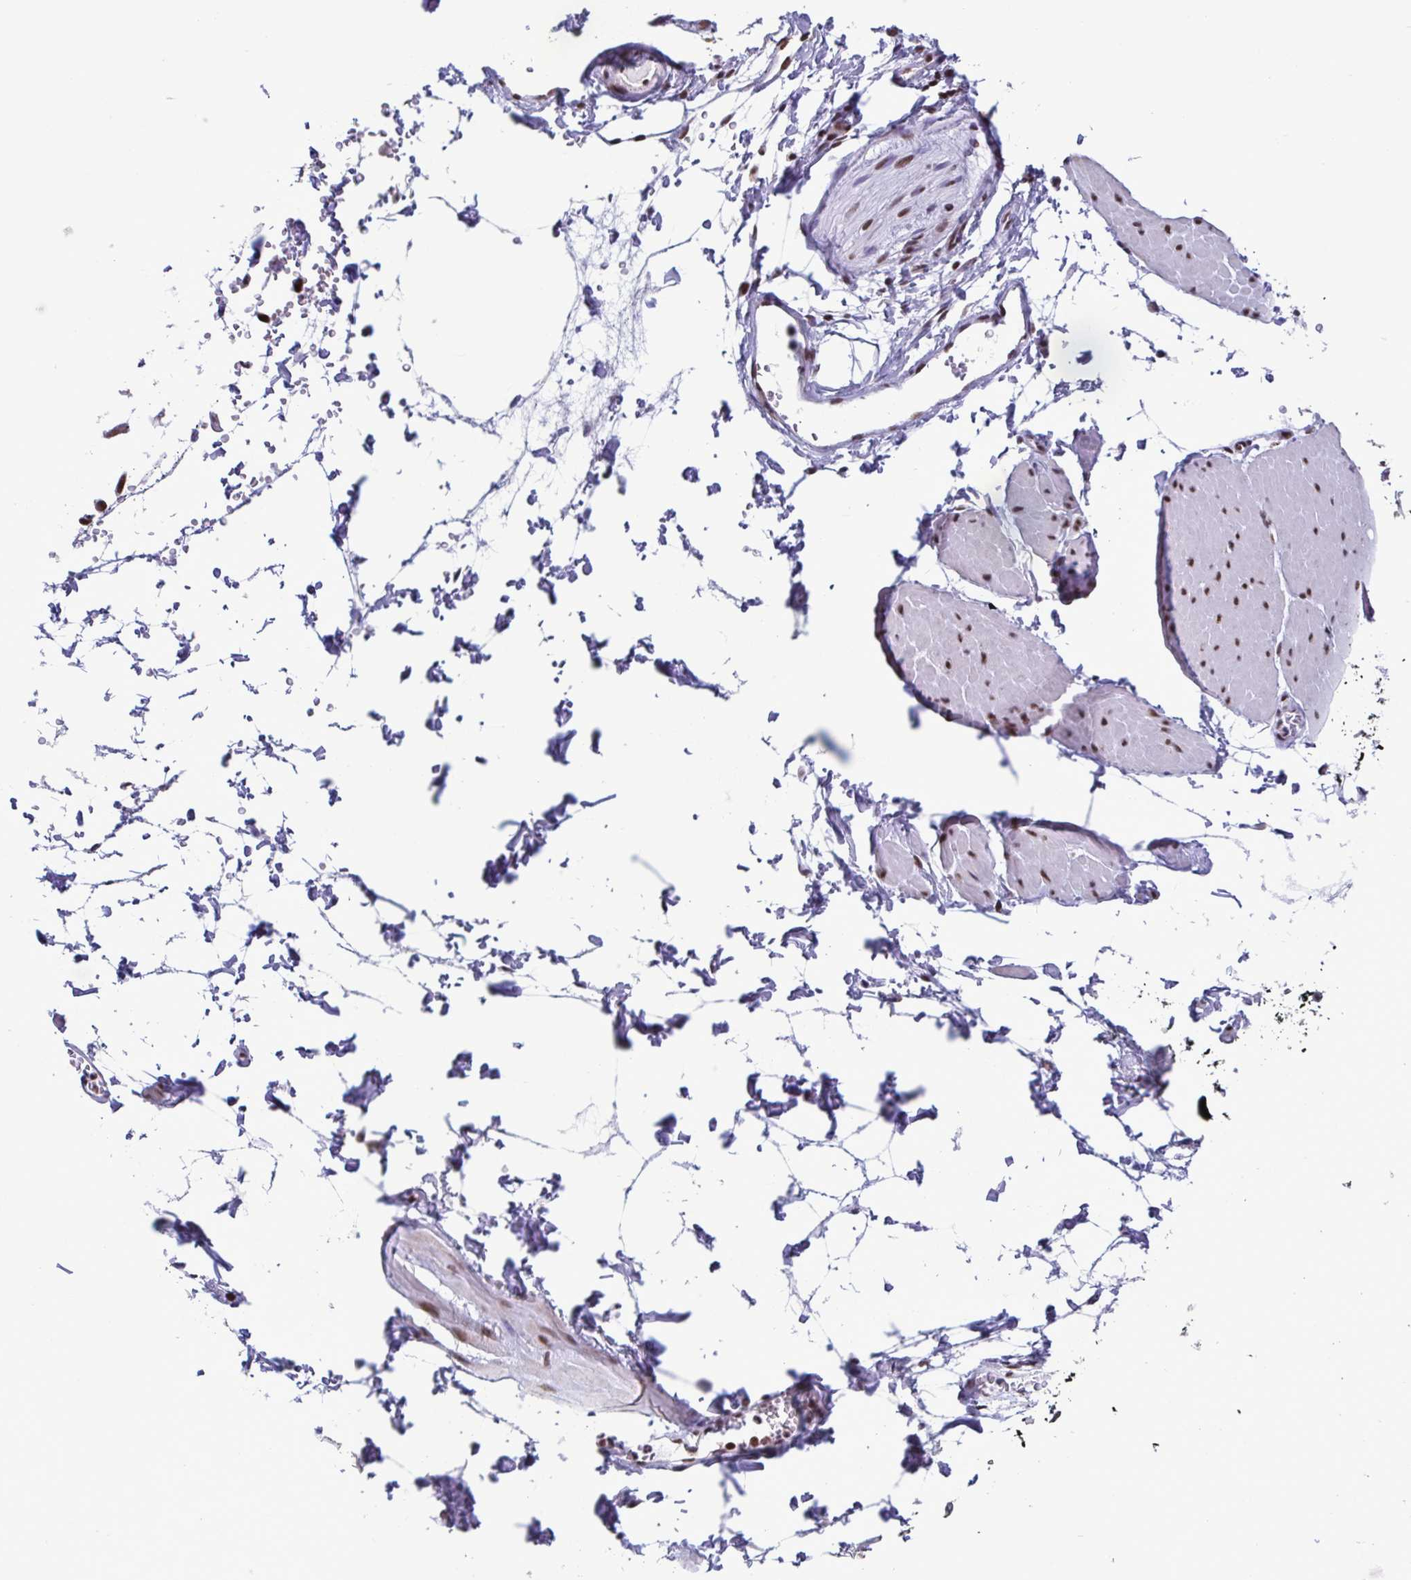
{"staining": {"intensity": "negative", "quantity": "none", "location": "none"}, "tissue": "adipose tissue", "cell_type": "Adipocytes", "image_type": "normal", "snomed": [{"axis": "morphology", "description": "Normal tissue, NOS"}, {"axis": "topography", "description": "Smooth muscle"}, {"axis": "topography", "description": "Peripheral nerve tissue"}], "caption": "DAB immunohistochemical staining of normal adipose tissue exhibits no significant staining in adipocytes.", "gene": "TIMM21", "patient": {"sex": "male", "age": 58}}